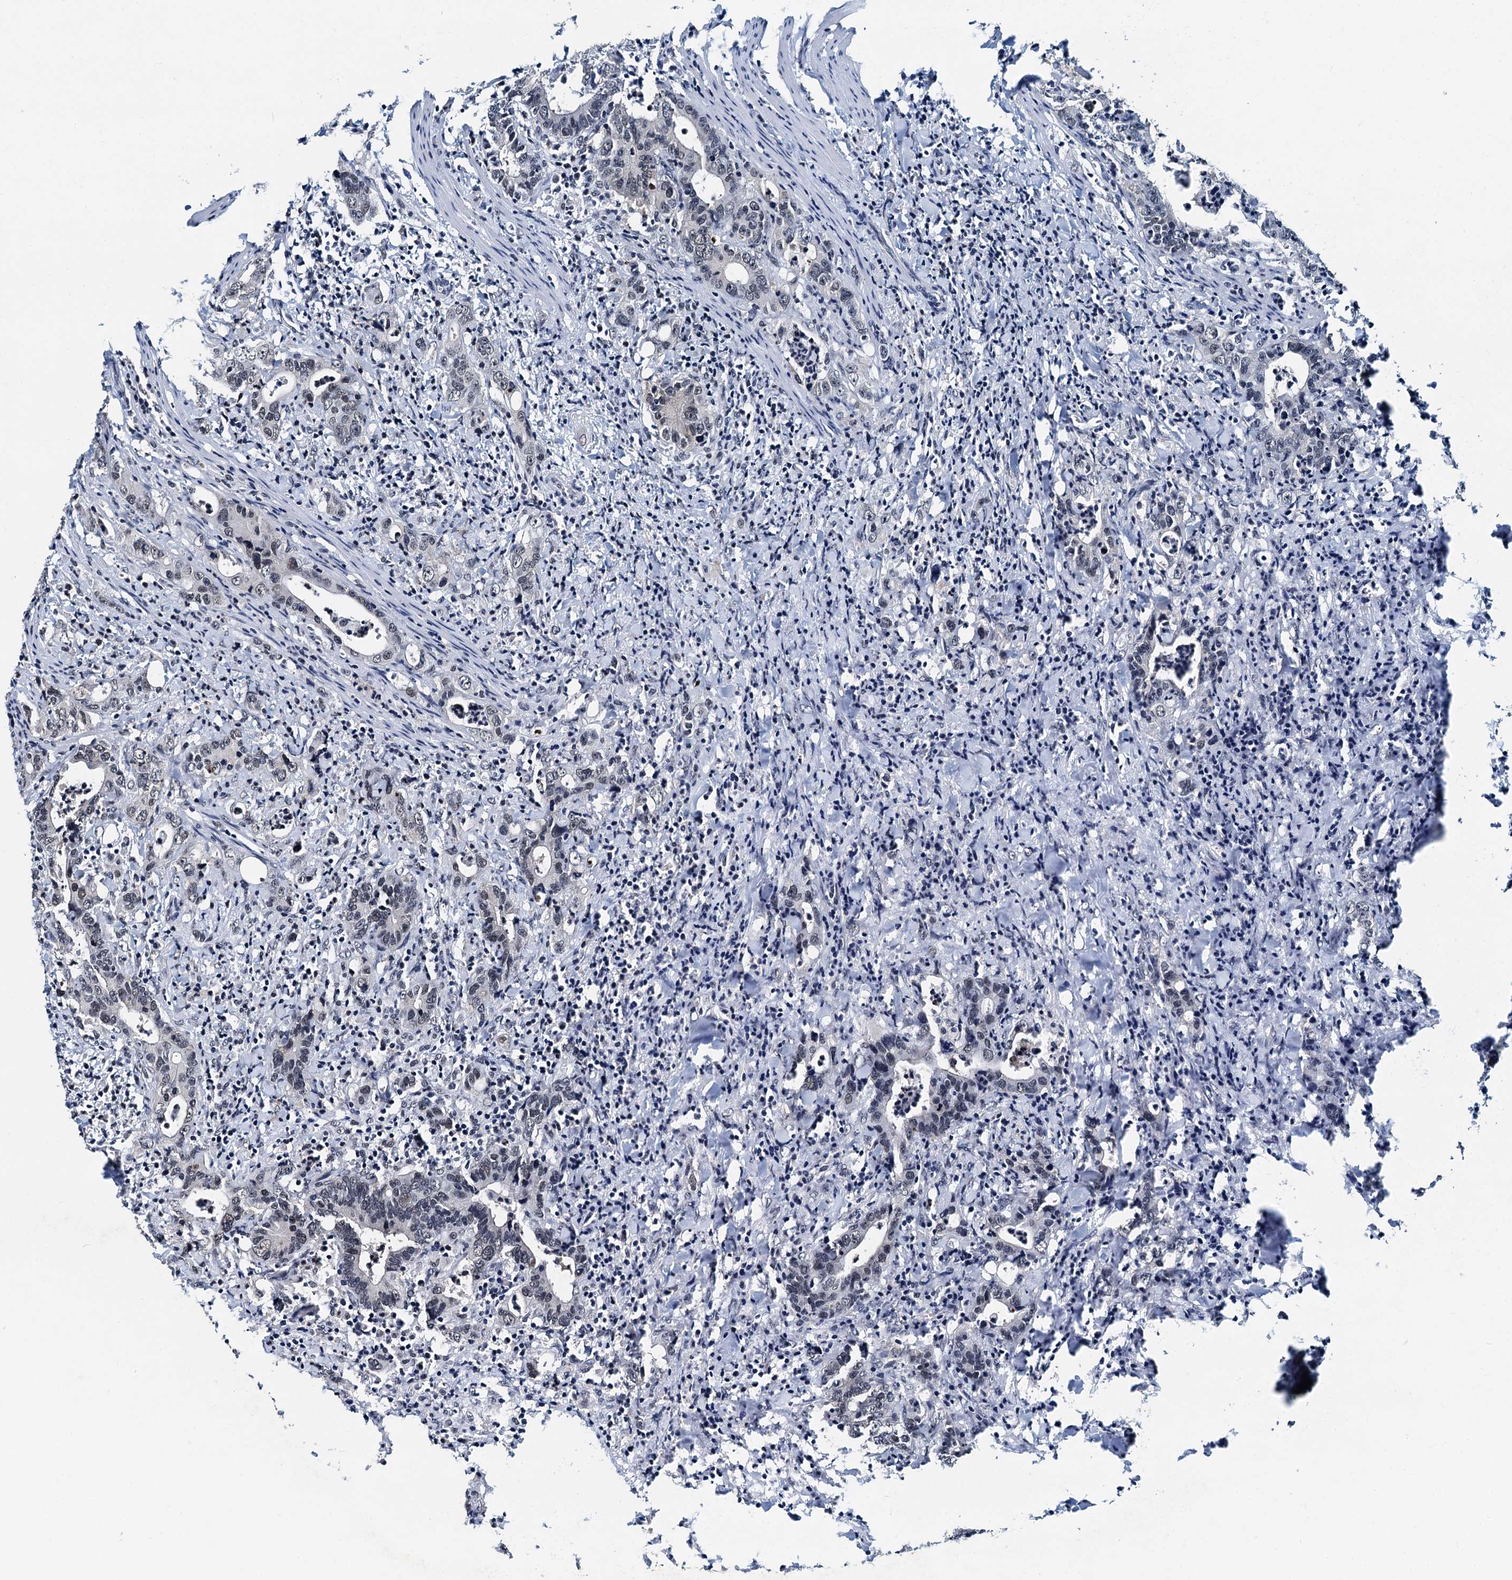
{"staining": {"intensity": "weak", "quantity": "25%-75%", "location": "nuclear"}, "tissue": "colorectal cancer", "cell_type": "Tumor cells", "image_type": "cancer", "snomed": [{"axis": "morphology", "description": "Adenocarcinoma, NOS"}, {"axis": "topography", "description": "Colon"}], "caption": "Immunohistochemistry staining of colorectal cancer, which displays low levels of weak nuclear positivity in about 25%-75% of tumor cells indicating weak nuclear protein positivity. The staining was performed using DAB (brown) for protein detection and nuclei were counterstained in hematoxylin (blue).", "gene": "SNRPD1", "patient": {"sex": "female", "age": 75}}